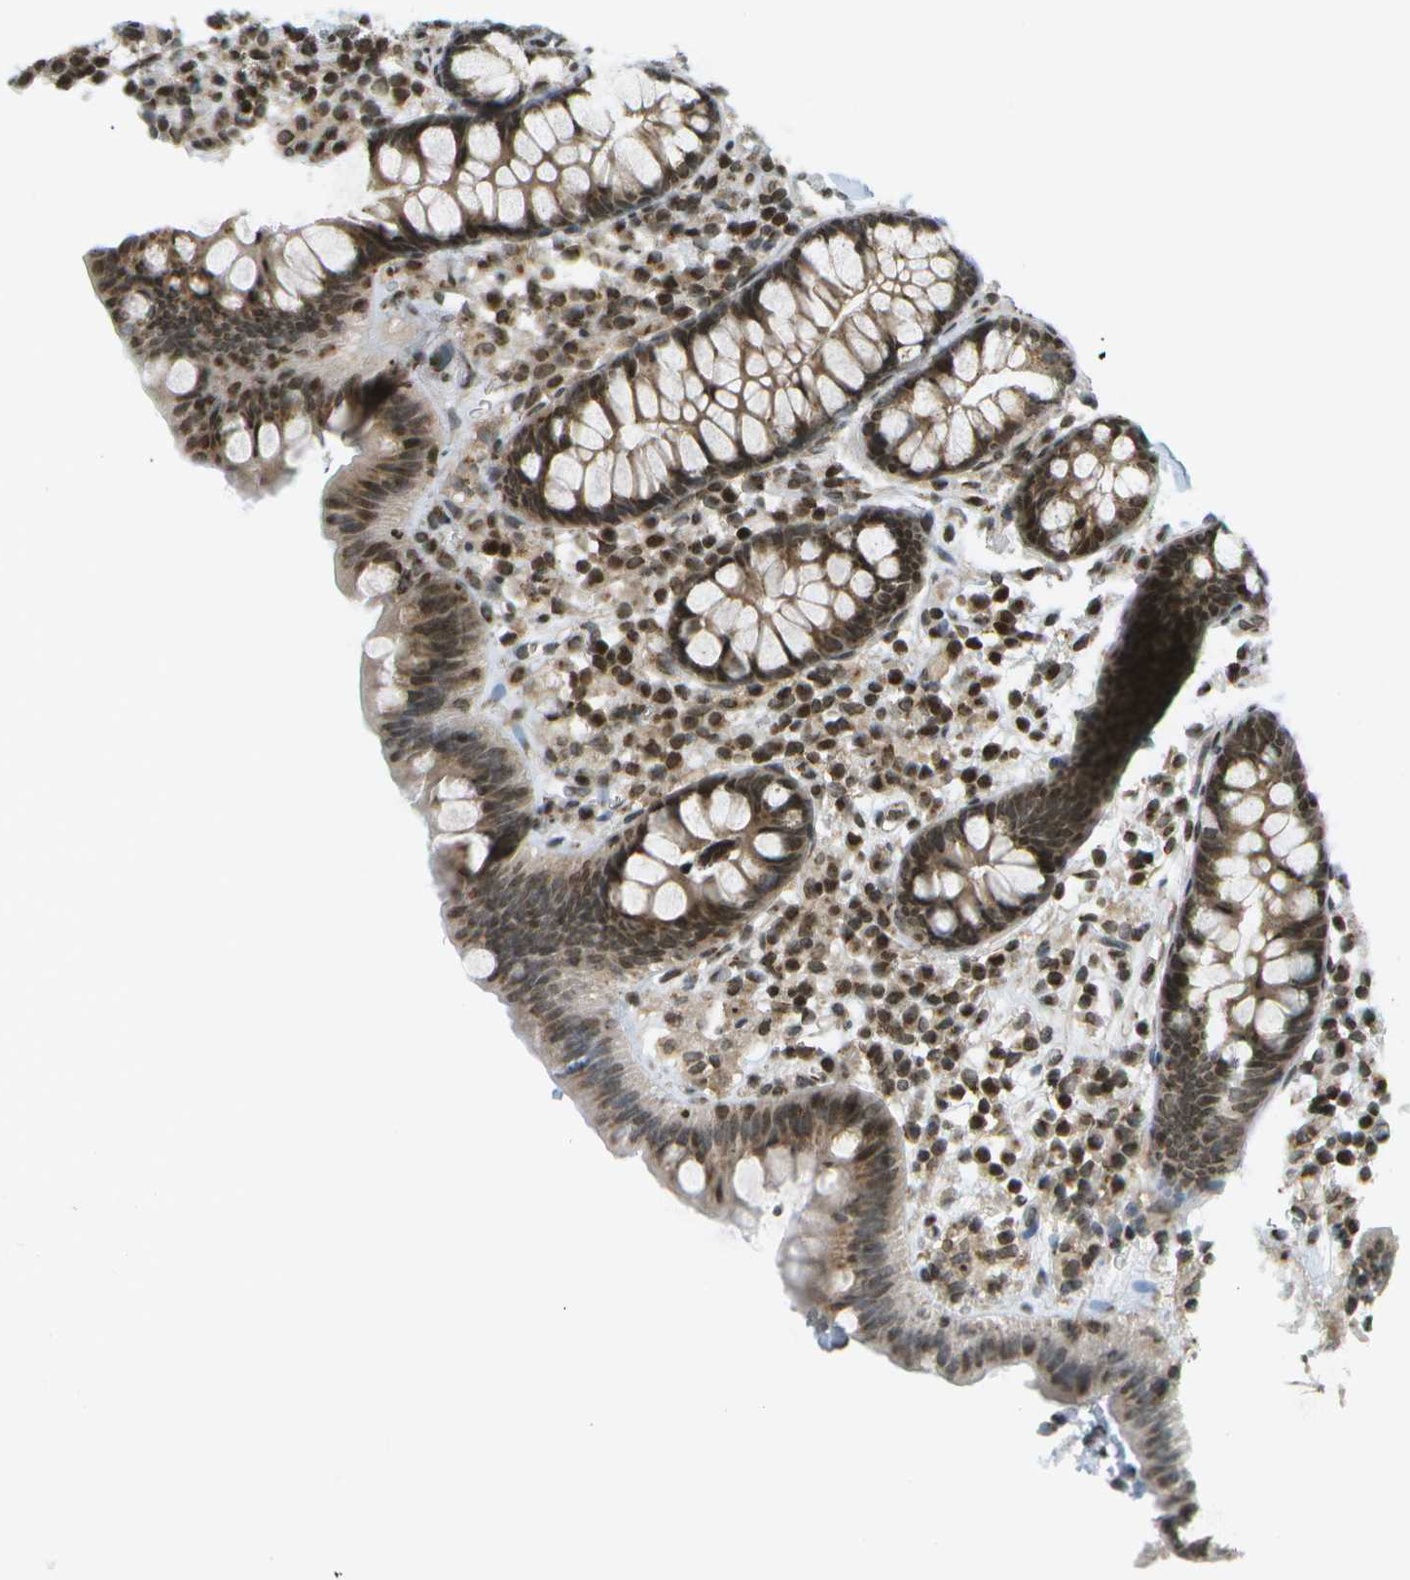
{"staining": {"intensity": "moderate", "quantity": ">75%", "location": "cytoplasmic/membranous"}, "tissue": "colon", "cell_type": "Endothelial cells", "image_type": "normal", "snomed": [{"axis": "morphology", "description": "Normal tissue, NOS"}, {"axis": "topography", "description": "Colon"}], "caption": "A high-resolution image shows immunohistochemistry staining of unremarkable colon, which shows moderate cytoplasmic/membranous positivity in about >75% of endothelial cells. Immunohistochemistry stains the protein of interest in brown and the nuclei are stained blue.", "gene": "EVC", "patient": {"sex": "female", "age": 80}}